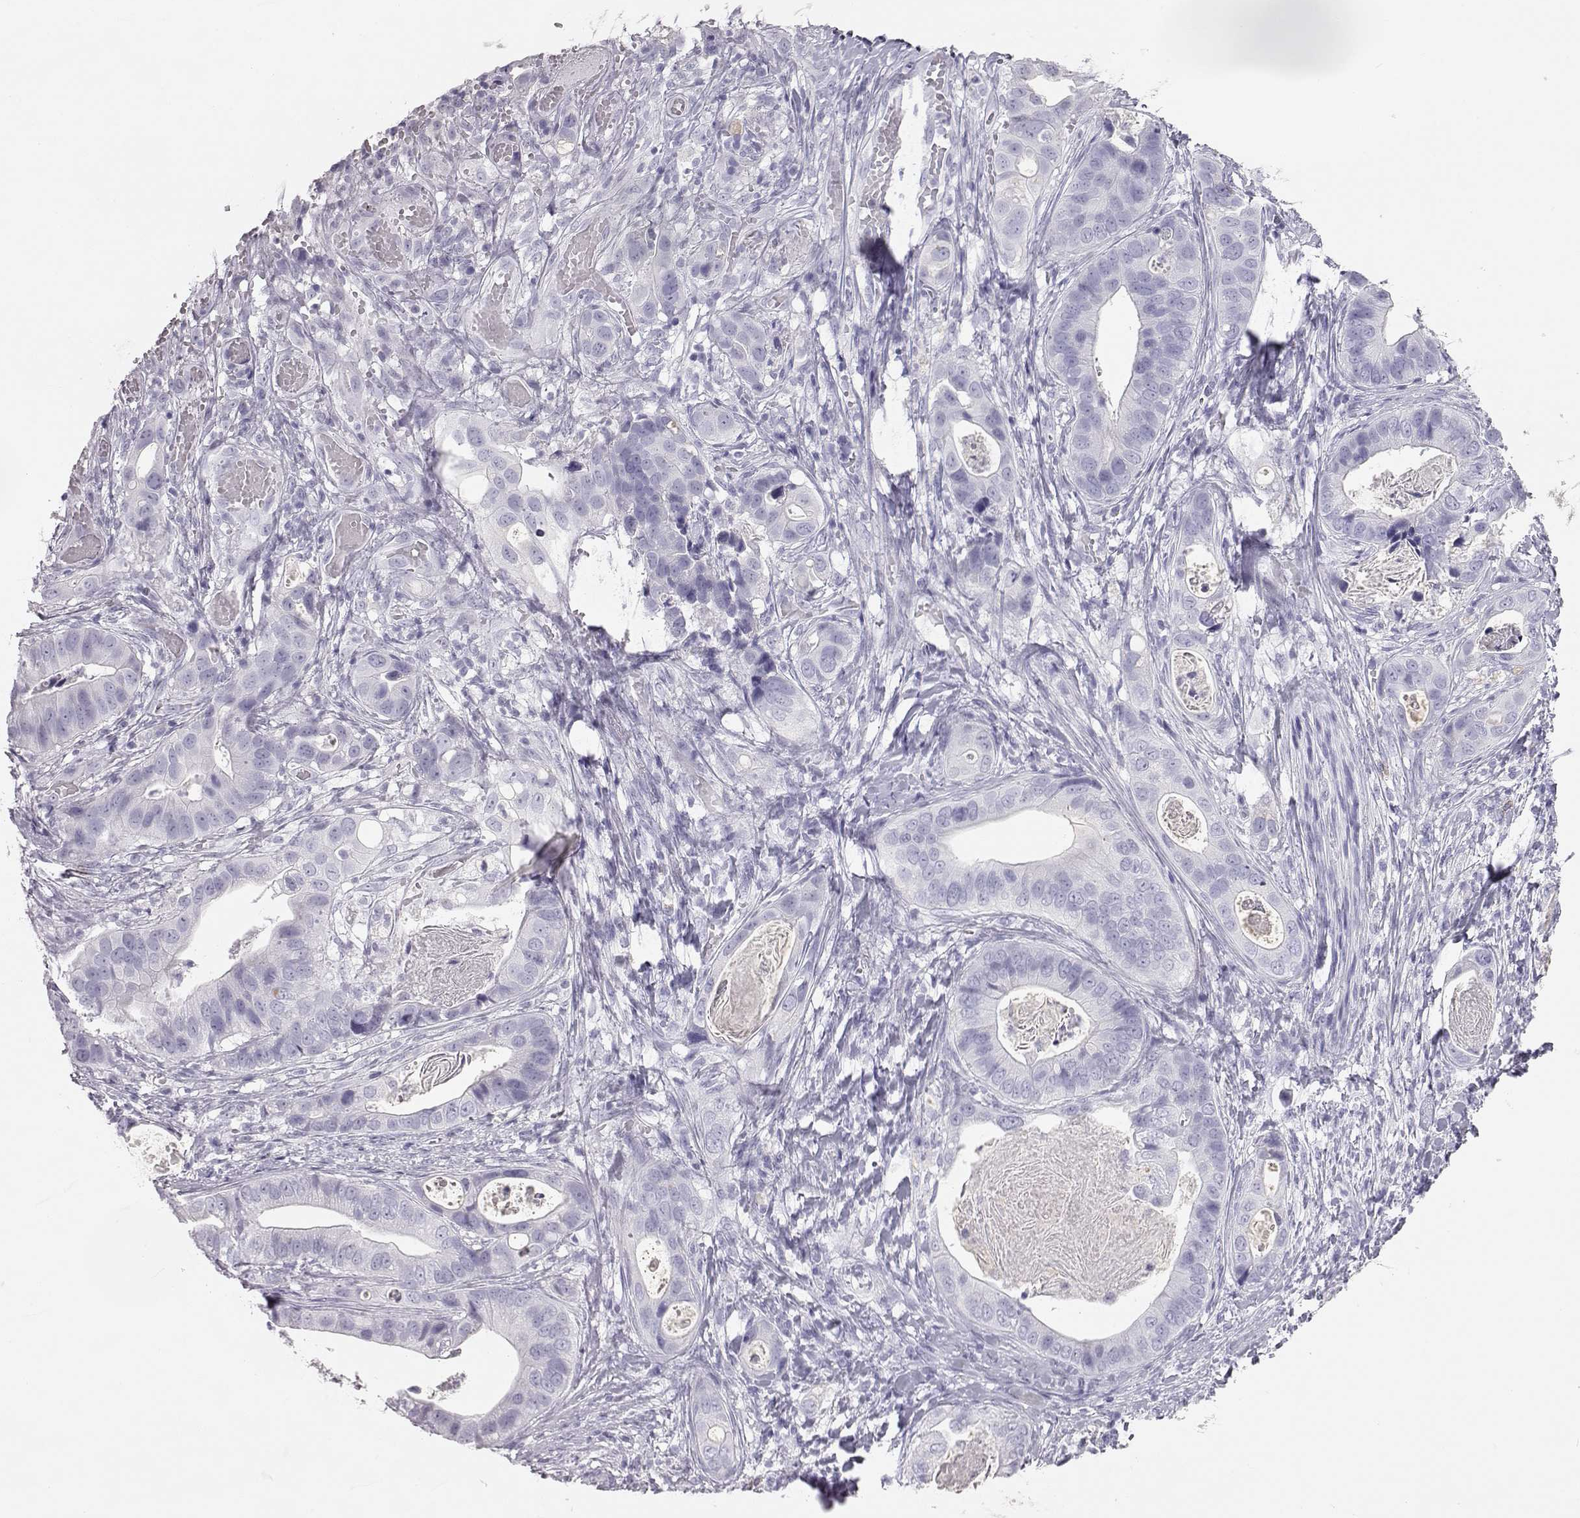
{"staining": {"intensity": "strong", "quantity": "<25%", "location": "cytoplasmic/membranous"}, "tissue": "stomach cancer", "cell_type": "Tumor cells", "image_type": "cancer", "snomed": [{"axis": "morphology", "description": "Adenocarcinoma, NOS"}, {"axis": "topography", "description": "Stomach"}], "caption": "A micrograph of human stomach cancer (adenocarcinoma) stained for a protein displays strong cytoplasmic/membranous brown staining in tumor cells.", "gene": "ITLN2", "patient": {"sex": "male", "age": 84}}